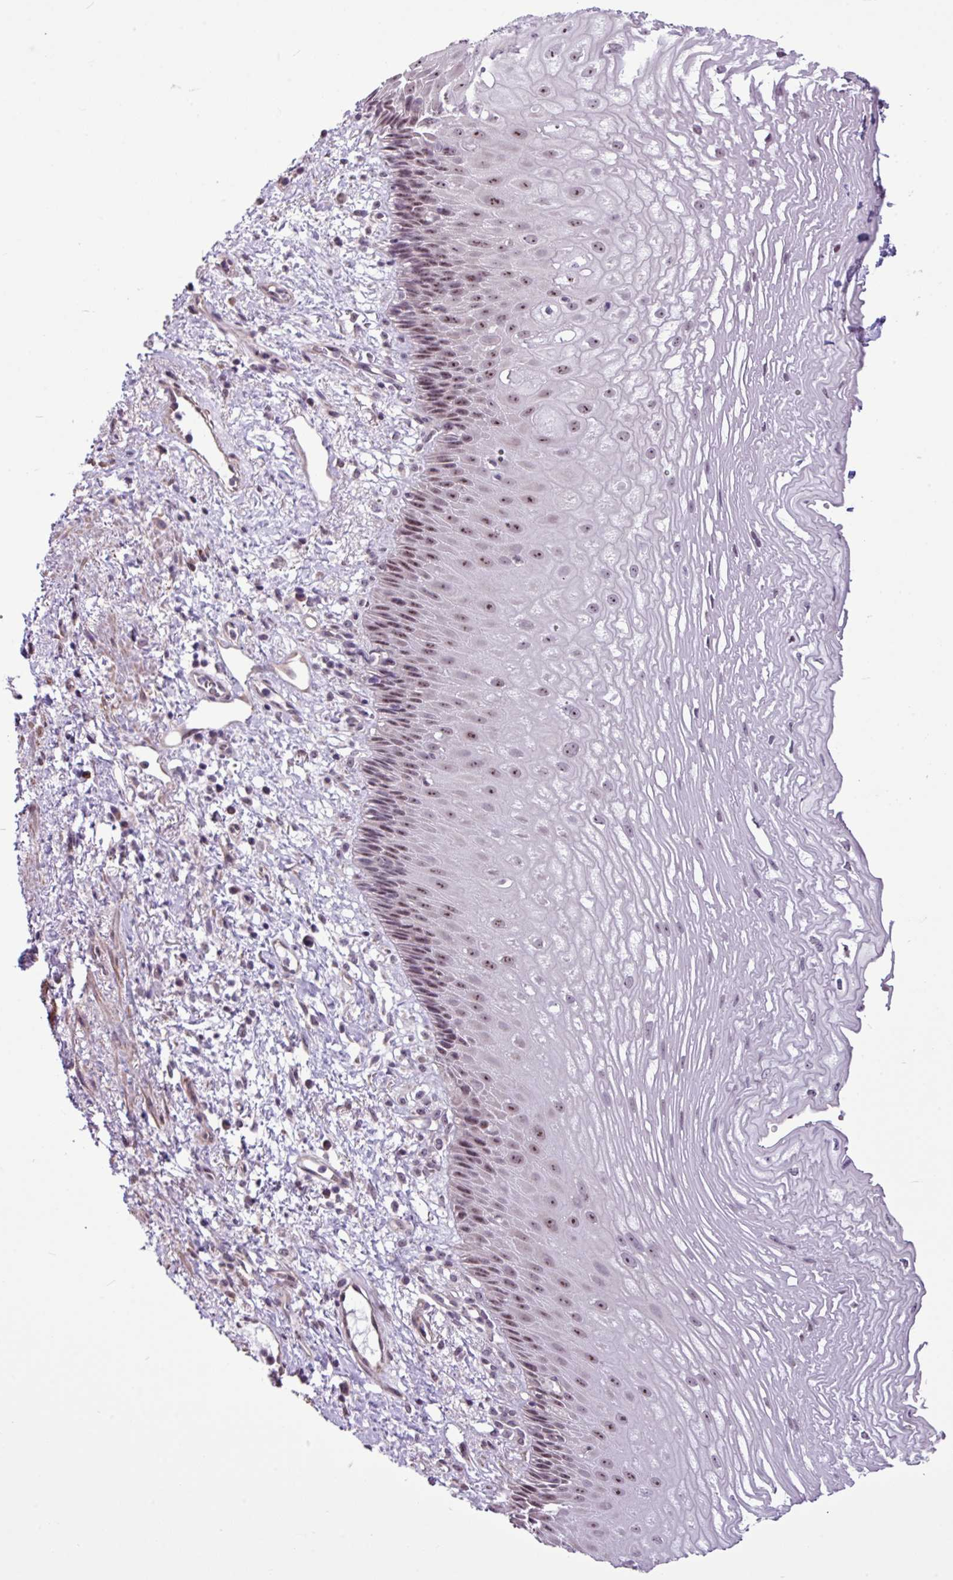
{"staining": {"intensity": "moderate", "quantity": "25%-75%", "location": "nuclear"}, "tissue": "esophagus", "cell_type": "Squamous epithelial cells", "image_type": "normal", "snomed": [{"axis": "morphology", "description": "Normal tissue, NOS"}, {"axis": "topography", "description": "Esophagus"}], "caption": "DAB (3,3'-diaminobenzidine) immunohistochemical staining of normal esophagus exhibits moderate nuclear protein staining in approximately 25%-75% of squamous epithelial cells.", "gene": "UTP18", "patient": {"sex": "male", "age": 60}}